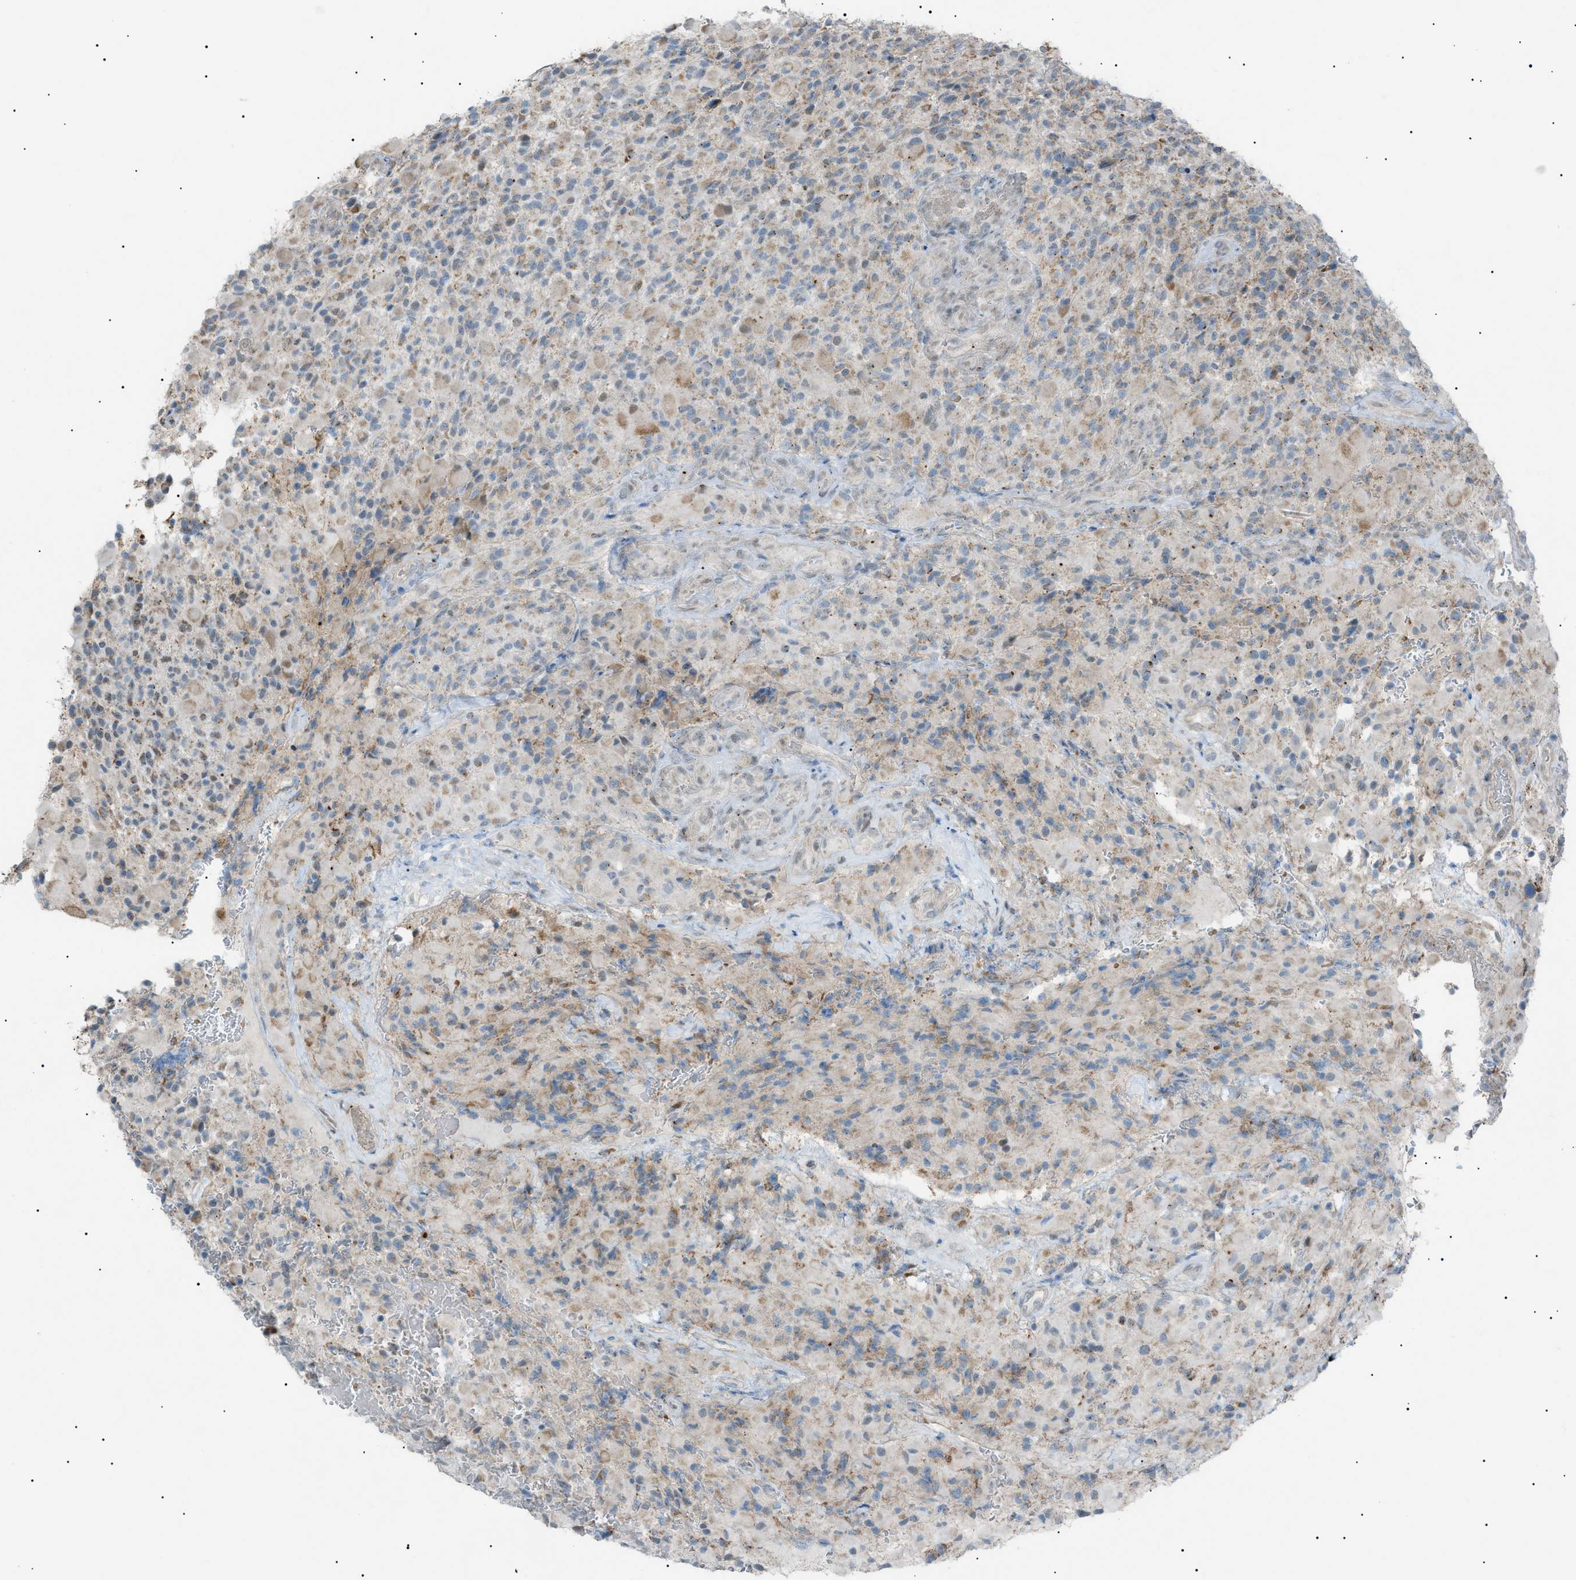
{"staining": {"intensity": "moderate", "quantity": "<25%", "location": "cytoplasmic/membranous"}, "tissue": "glioma", "cell_type": "Tumor cells", "image_type": "cancer", "snomed": [{"axis": "morphology", "description": "Glioma, malignant, High grade"}, {"axis": "topography", "description": "Brain"}], "caption": "Malignant glioma (high-grade) stained with a brown dye demonstrates moderate cytoplasmic/membranous positive staining in approximately <25% of tumor cells.", "gene": "ZNF516", "patient": {"sex": "male", "age": 71}}